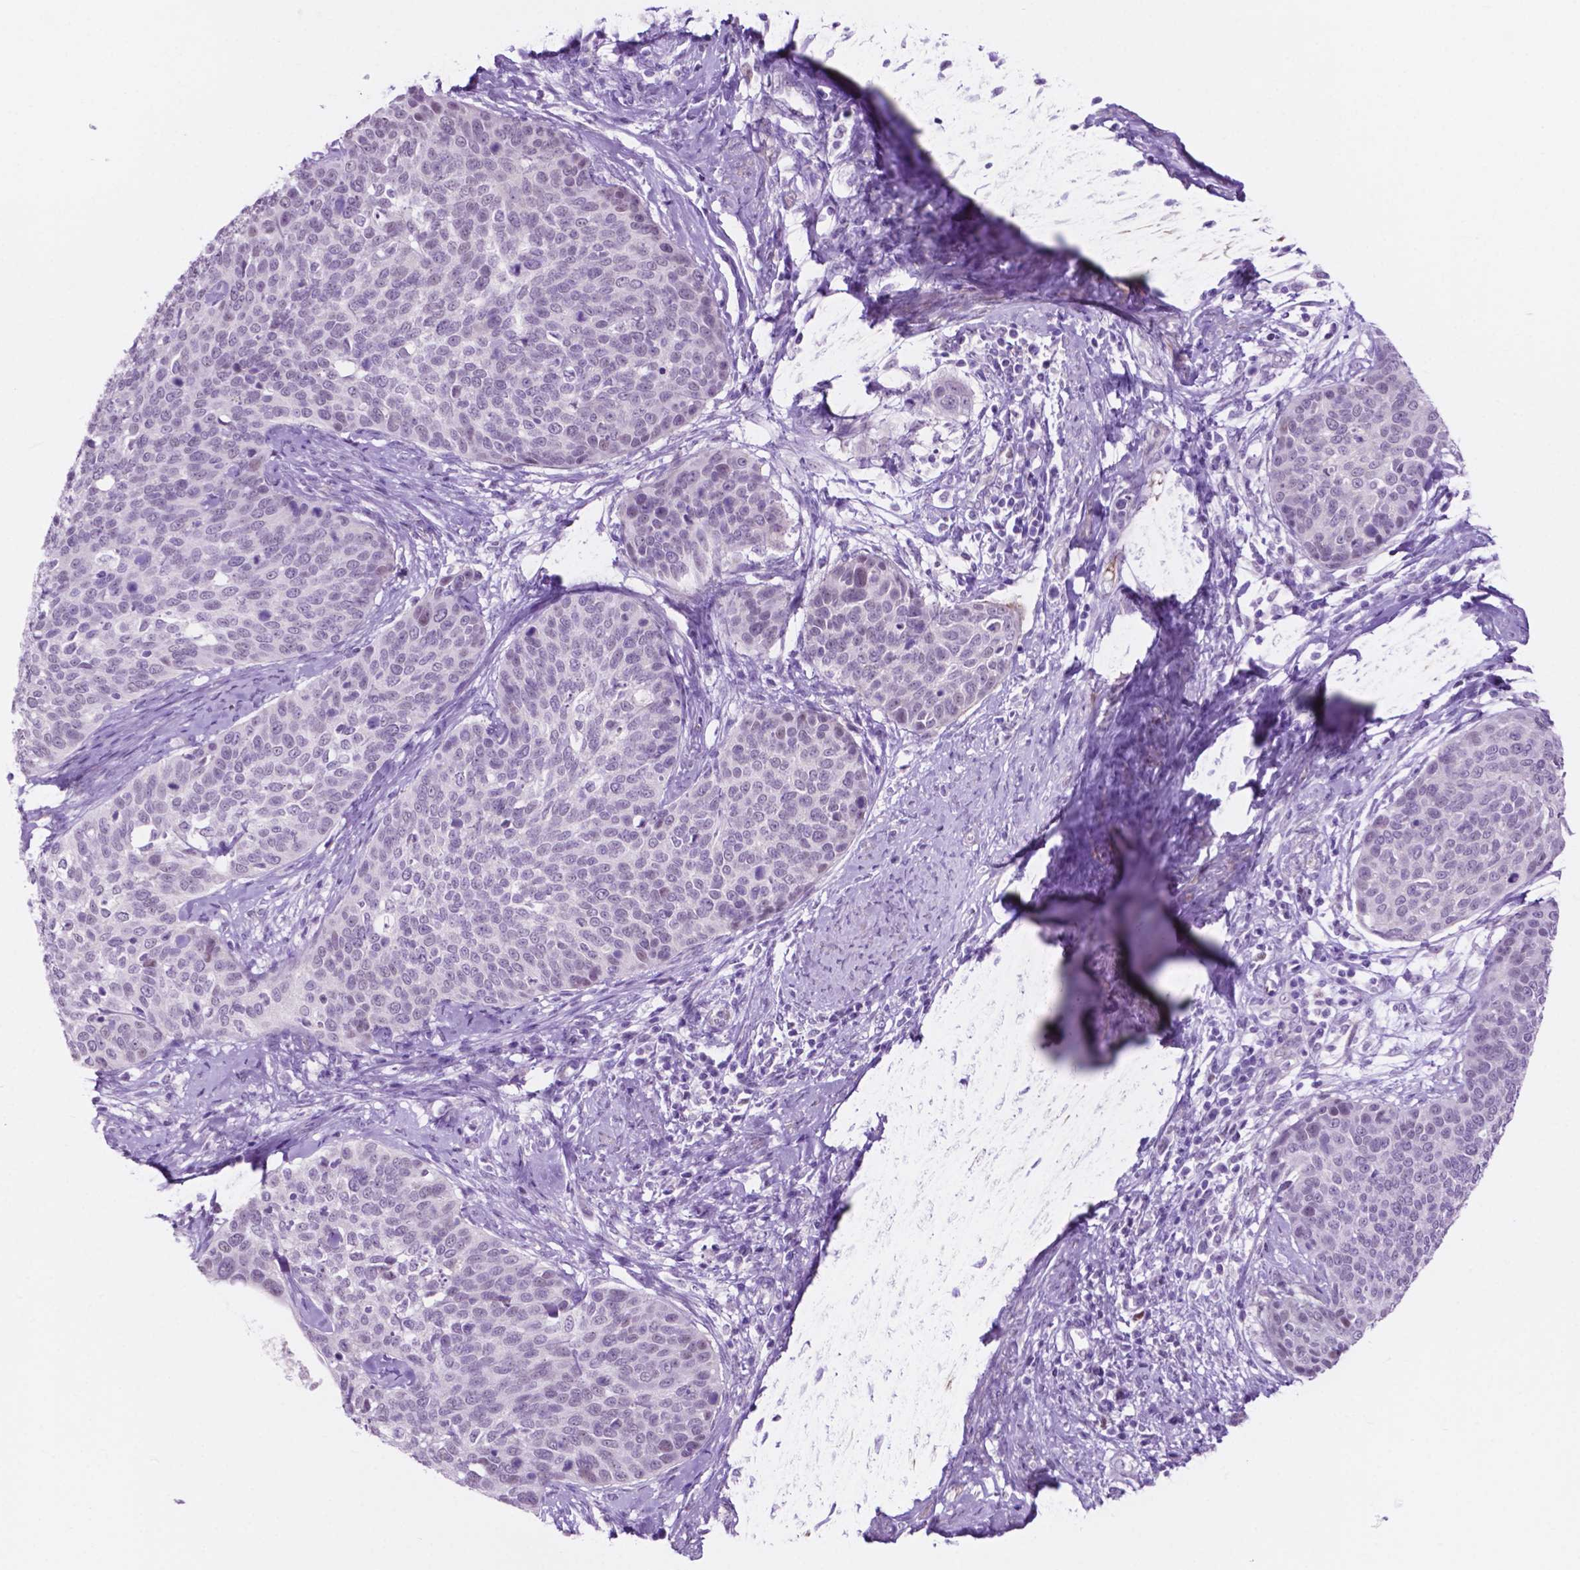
{"staining": {"intensity": "negative", "quantity": "none", "location": "none"}, "tissue": "cervical cancer", "cell_type": "Tumor cells", "image_type": "cancer", "snomed": [{"axis": "morphology", "description": "Squamous cell carcinoma, NOS"}, {"axis": "topography", "description": "Cervix"}], "caption": "IHC of squamous cell carcinoma (cervical) displays no expression in tumor cells.", "gene": "ACY3", "patient": {"sex": "female", "age": 69}}